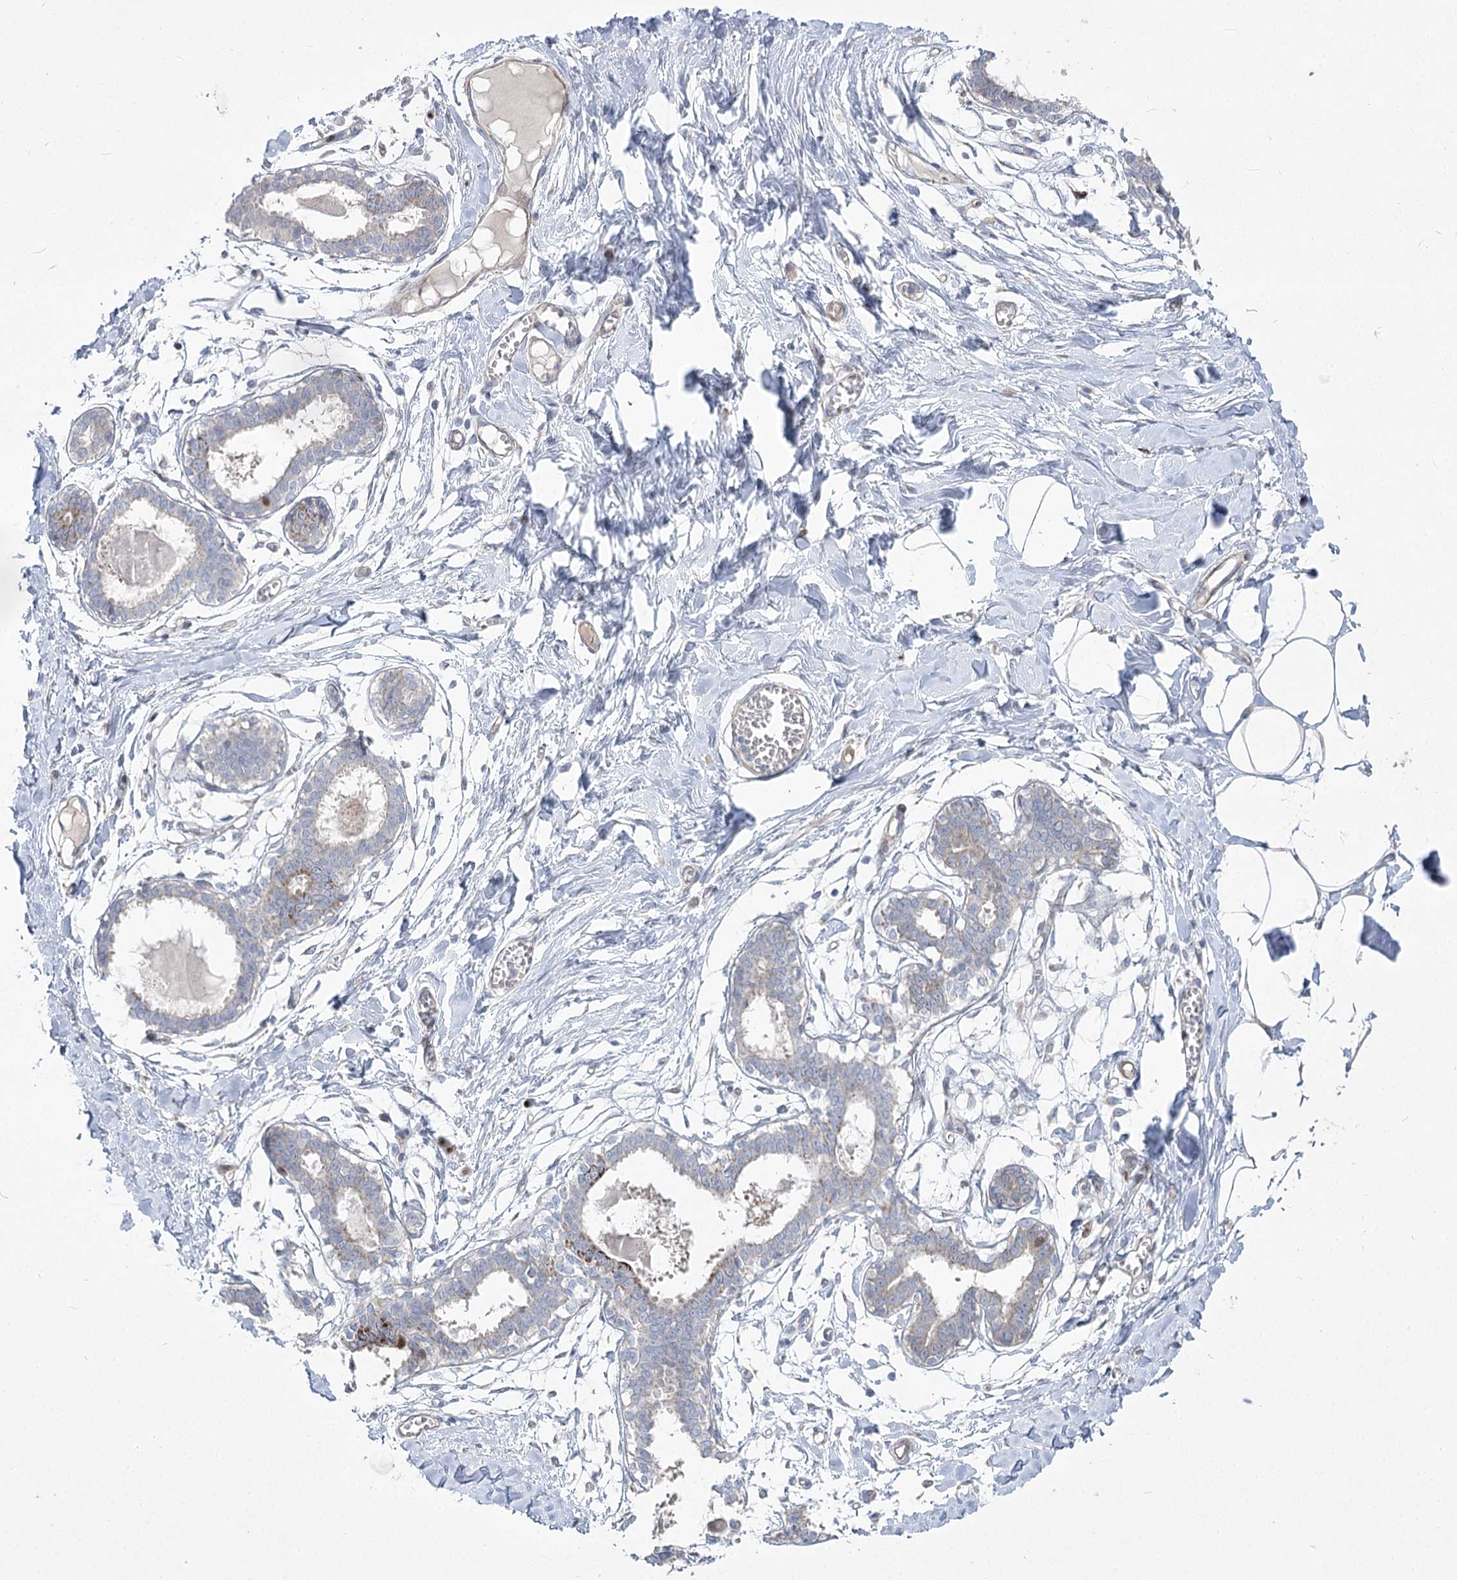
{"staining": {"intensity": "negative", "quantity": "none", "location": "none"}, "tissue": "breast", "cell_type": "Adipocytes", "image_type": "normal", "snomed": [{"axis": "morphology", "description": "Normal tissue, NOS"}, {"axis": "topography", "description": "Breast"}], "caption": "Micrograph shows no protein positivity in adipocytes of benign breast. (DAB (3,3'-diaminobenzidine) immunohistochemistry (IHC) with hematoxylin counter stain).", "gene": "CEP164", "patient": {"sex": "female", "age": 27}}